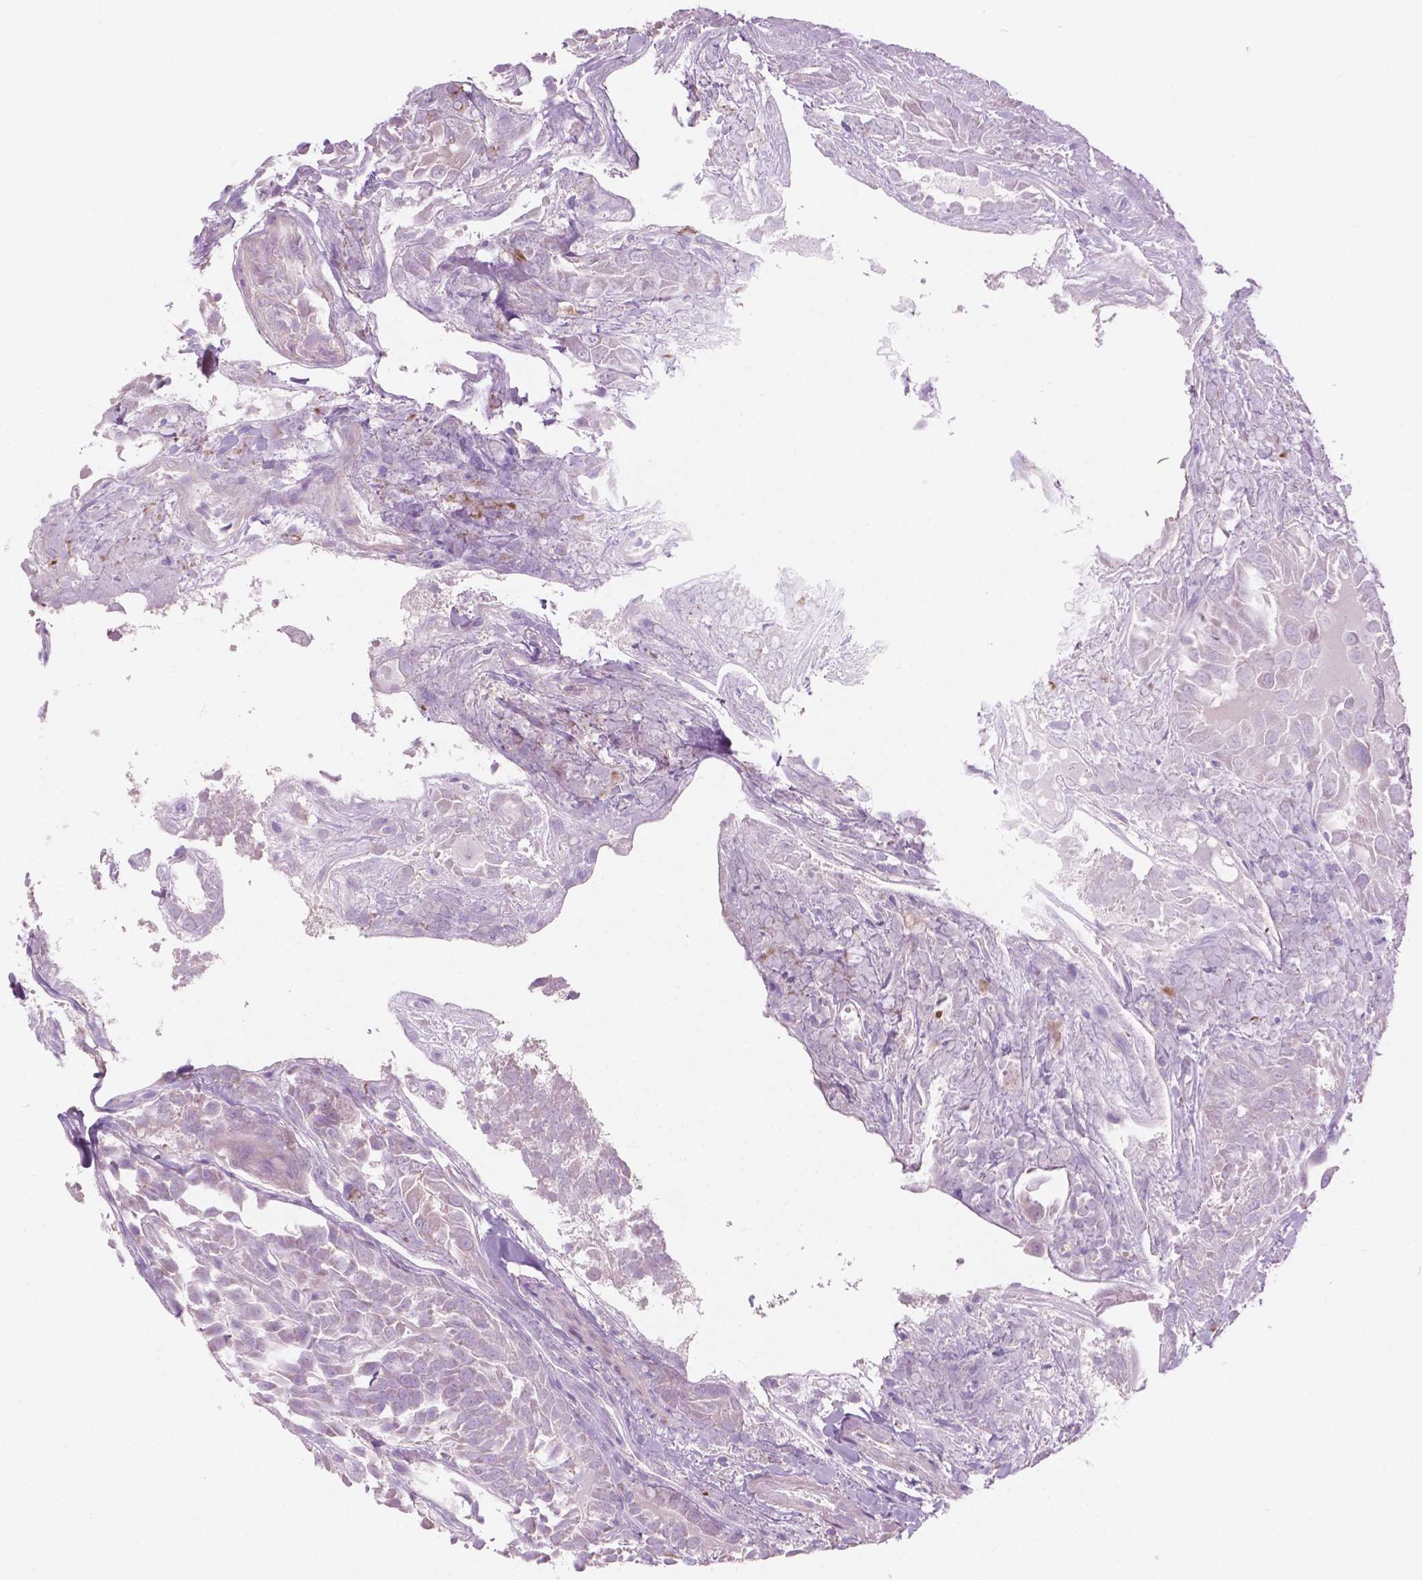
{"staining": {"intensity": "negative", "quantity": "none", "location": "none"}, "tissue": "thyroid cancer", "cell_type": "Tumor cells", "image_type": "cancer", "snomed": [{"axis": "morphology", "description": "Papillary adenocarcinoma, NOS"}, {"axis": "topography", "description": "Thyroid gland"}], "caption": "Micrograph shows no significant protein expression in tumor cells of thyroid cancer (papillary adenocarcinoma).", "gene": "ZNF853", "patient": {"sex": "female", "age": 37}}